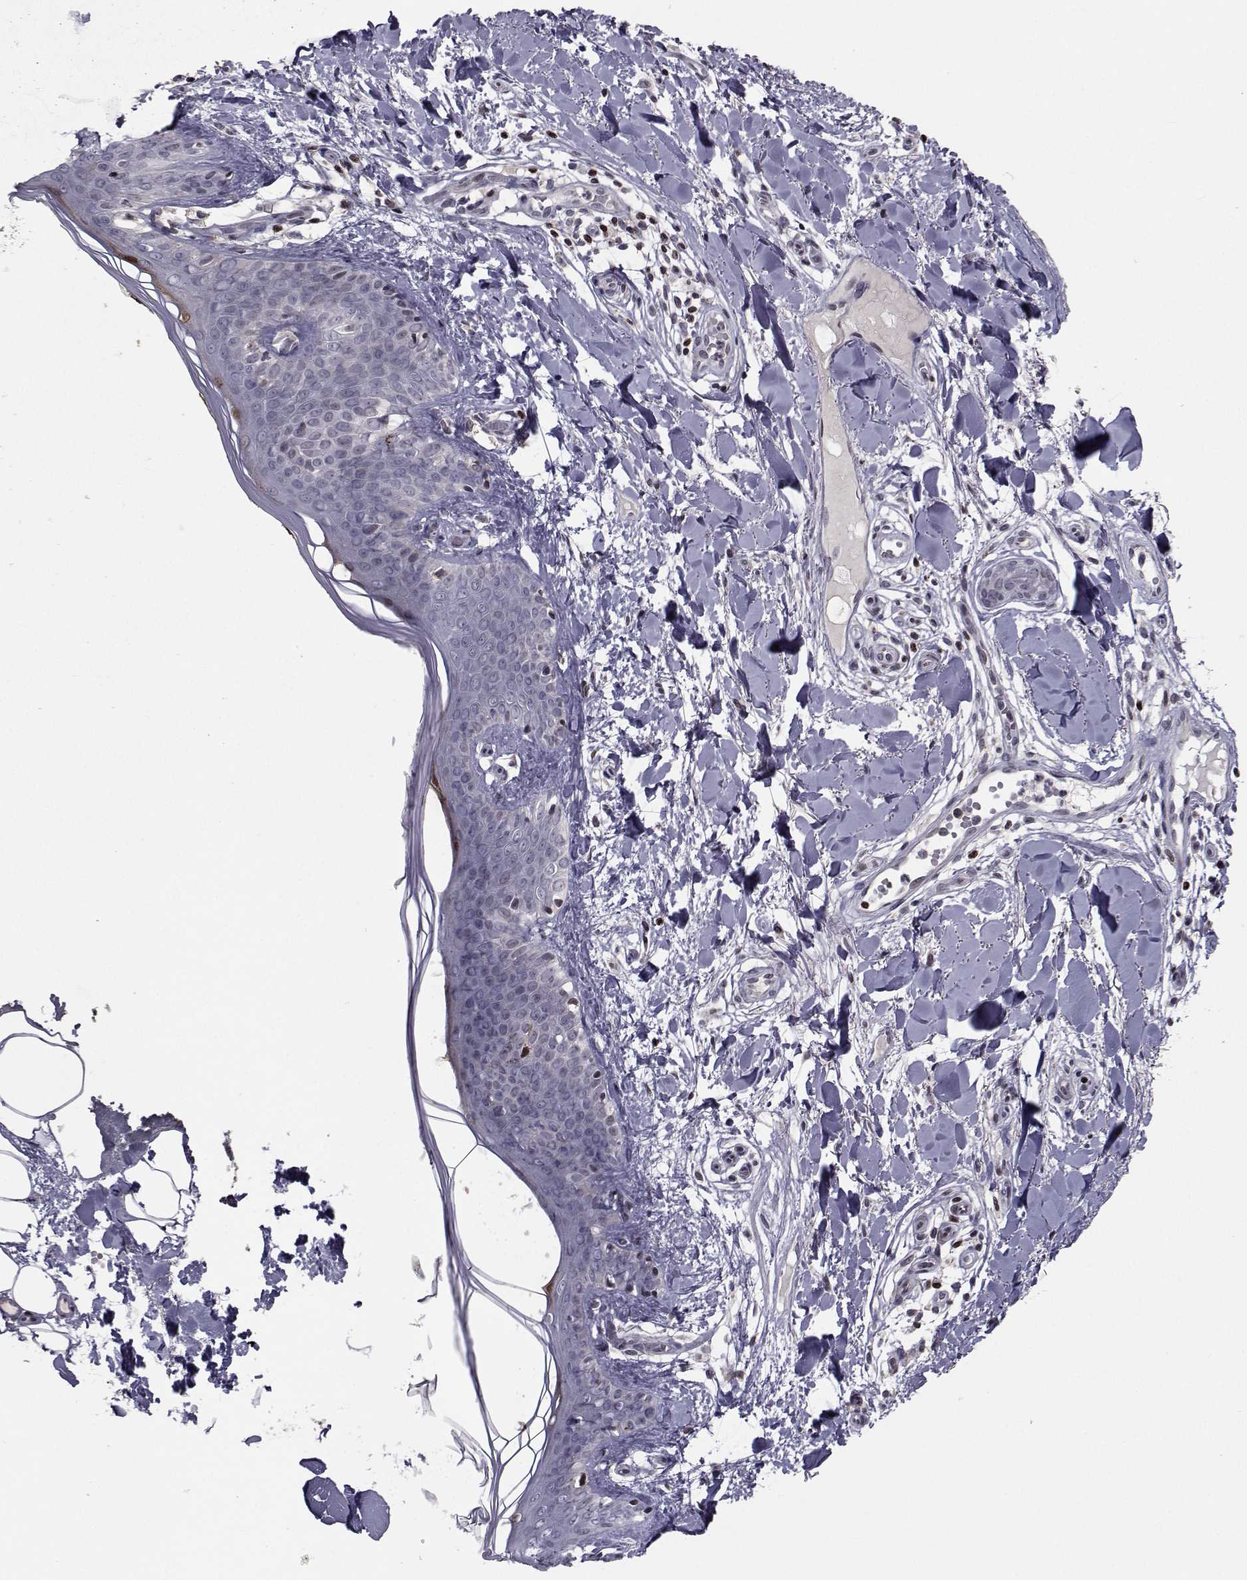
{"staining": {"intensity": "negative", "quantity": "none", "location": "none"}, "tissue": "skin", "cell_type": "Fibroblasts", "image_type": "normal", "snomed": [{"axis": "morphology", "description": "Normal tissue, NOS"}, {"axis": "topography", "description": "Skin"}], "caption": "High magnification brightfield microscopy of normal skin stained with DAB (3,3'-diaminobenzidine) (brown) and counterstained with hematoxylin (blue): fibroblasts show no significant staining. (Stains: DAB (3,3'-diaminobenzidine) immunohistochemistry (IHC) with hematoxylin counter stain, Microscopy: brightfield microscopy at high magnification).", "gene": "PCP4L1", "patient": {"sex": "female", "age": 34}}